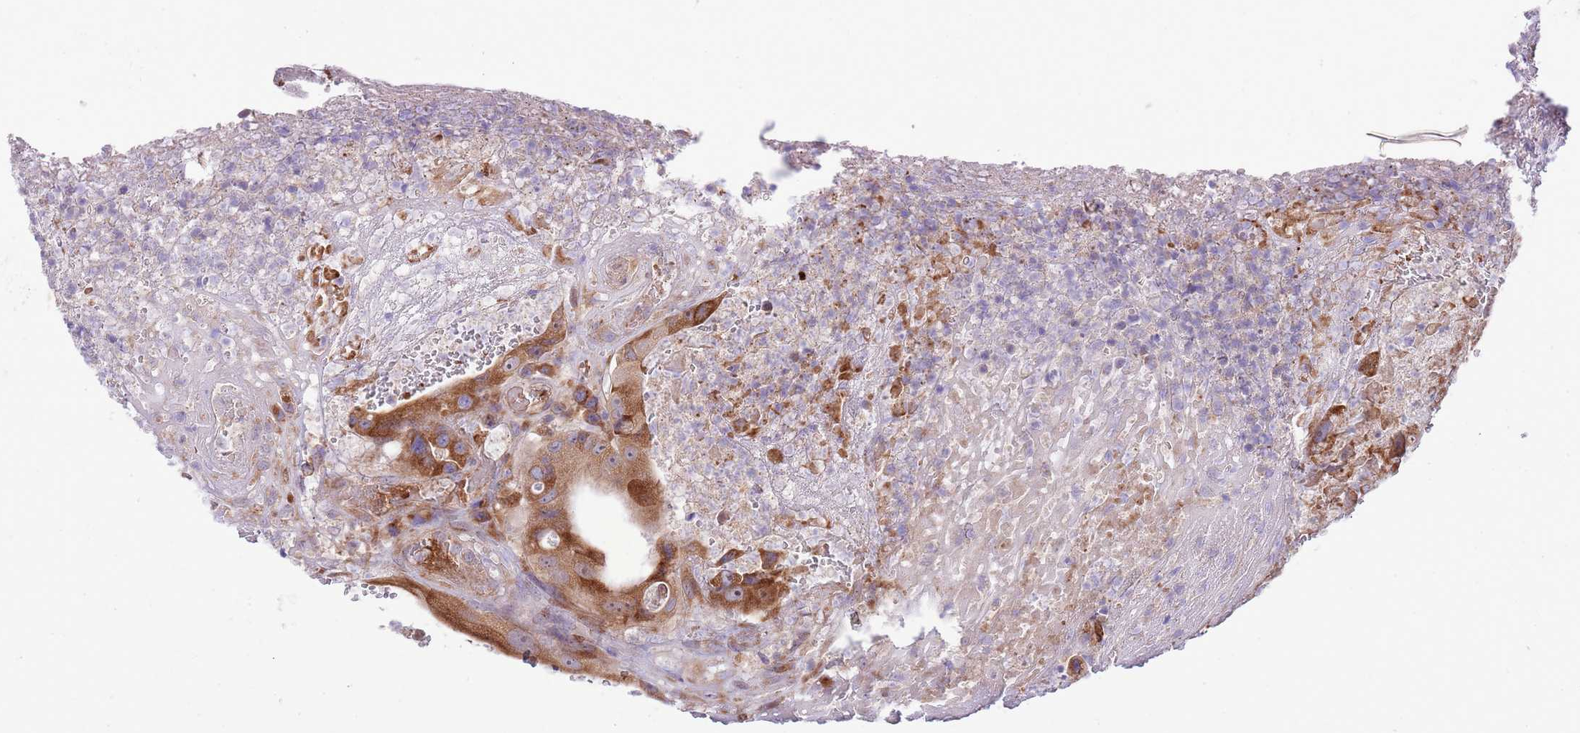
{"staining": {"intensity": "strong", "quantity": ">75%", "location": "cytoplasmic/membranous"}, "tissue": "colorectal cancer", "cell_type": "Tumor cells", "image_type": "cancer", "snomed": [{"axis": "morphology", "description": "Adenocarcinoma, NOS"}, {"axis": "topography", "description": "Colon"}], "caption": "Colorectal cancer was stained to show a protein in brown. There is high levels of strong cytoplasmic/membranous expression in about >75% of tumor cells.", "gene": "DAND5", "patient": {"sex": "female", "age": 86}}